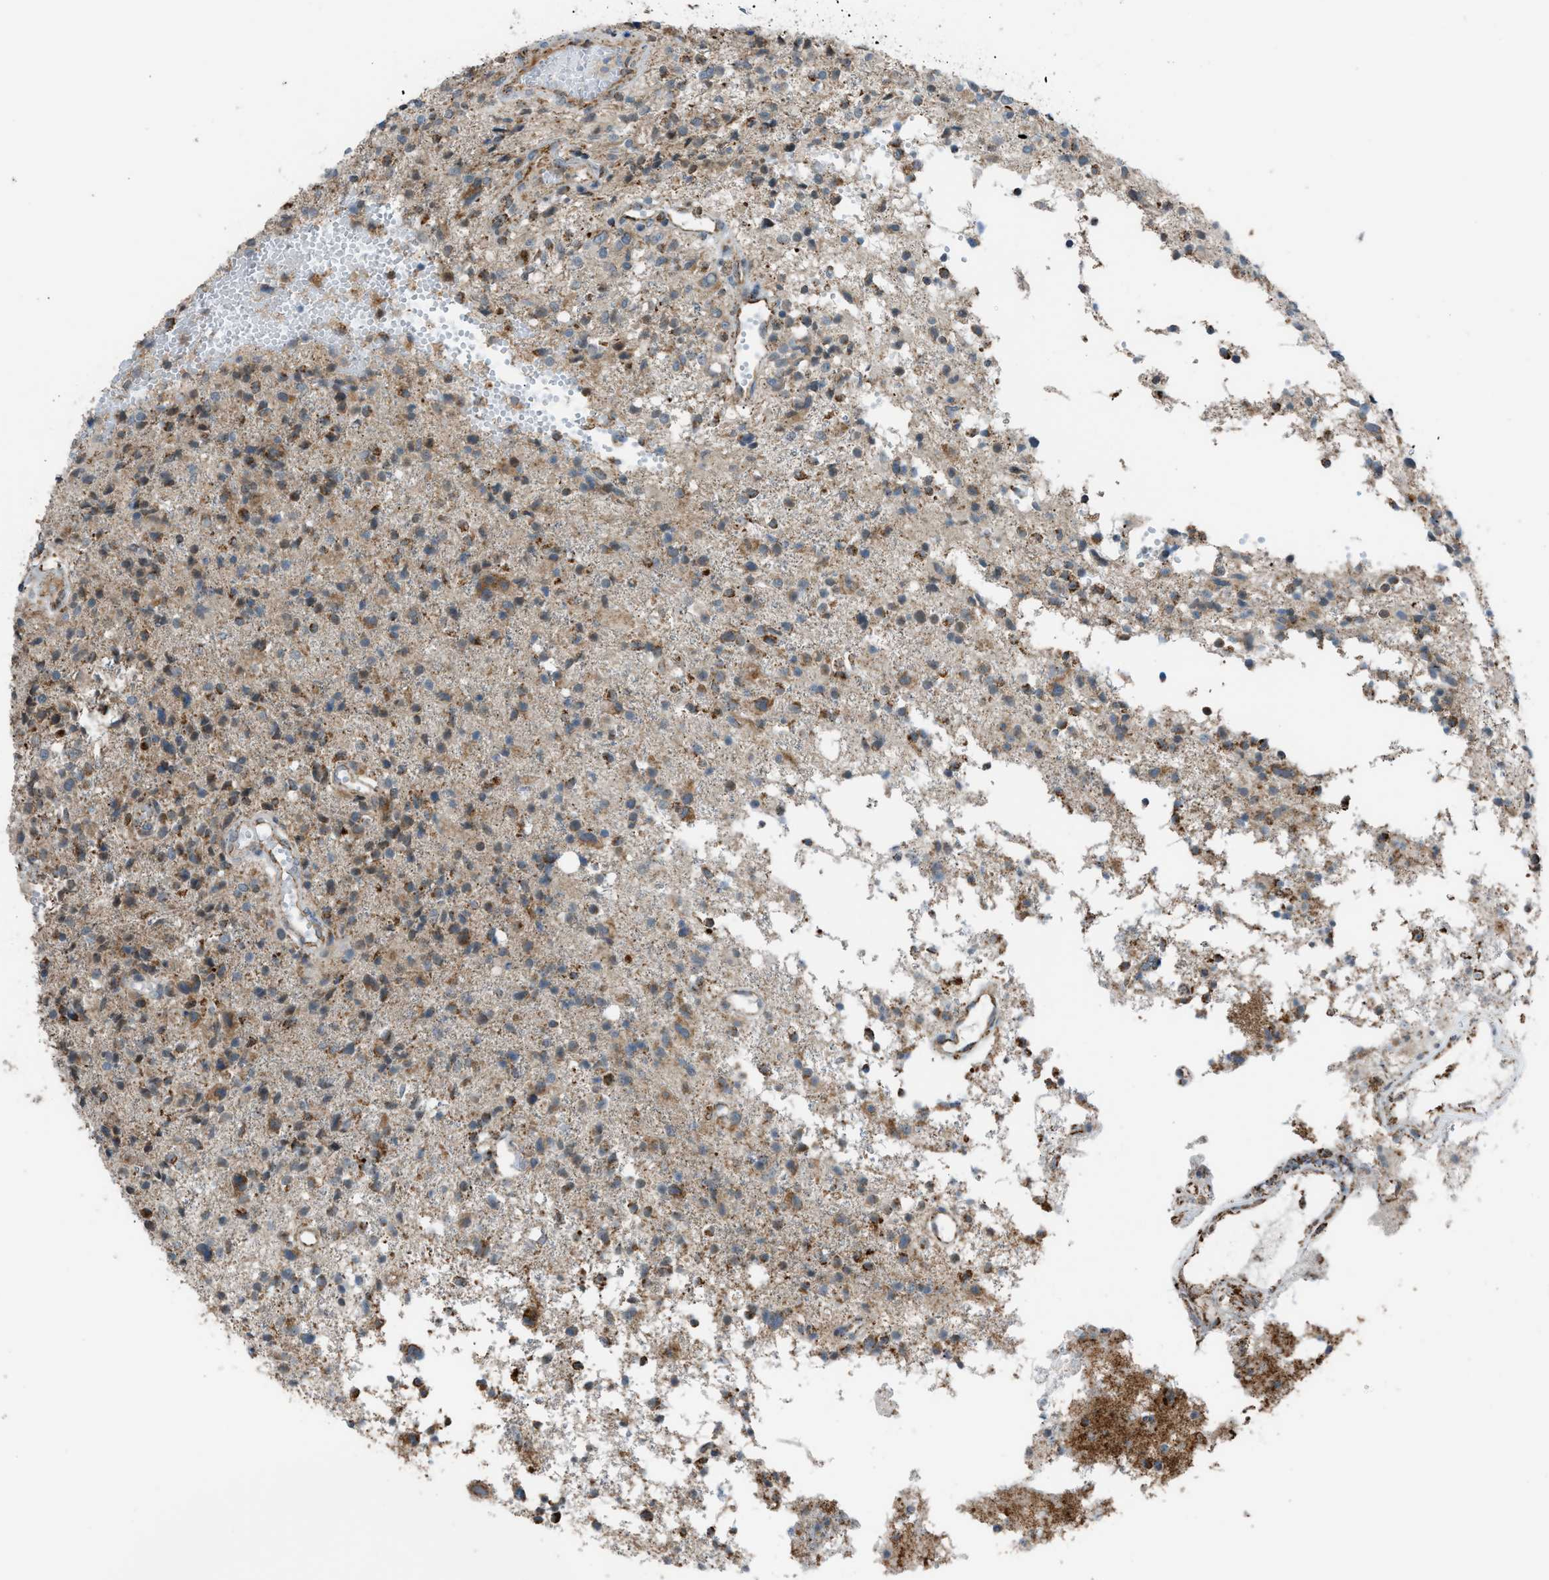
{"staining": {"intensity": "moderate", "quantity": "<25%", "location": "cytoplasmic/membranous"}, "tissue": "glioma", "cell_type": "Tumor cells", "image_type": "cancer", "snomed": [{"axis": "morphology", "description": "Glioma, malignant, High grade"}, {"axis": "topography", "description": "Brain"}], "caption": "This photomicrograph displays glioma stained with immunohistochemistry (IHC) to label a protein in brown. The cytoplasmic/membranous of tumor cells show moderate positivity for the protein. Nuclei are counter-stained blue.", "gene": "SRM", "patient": {"sex": "female", "age": 59}}